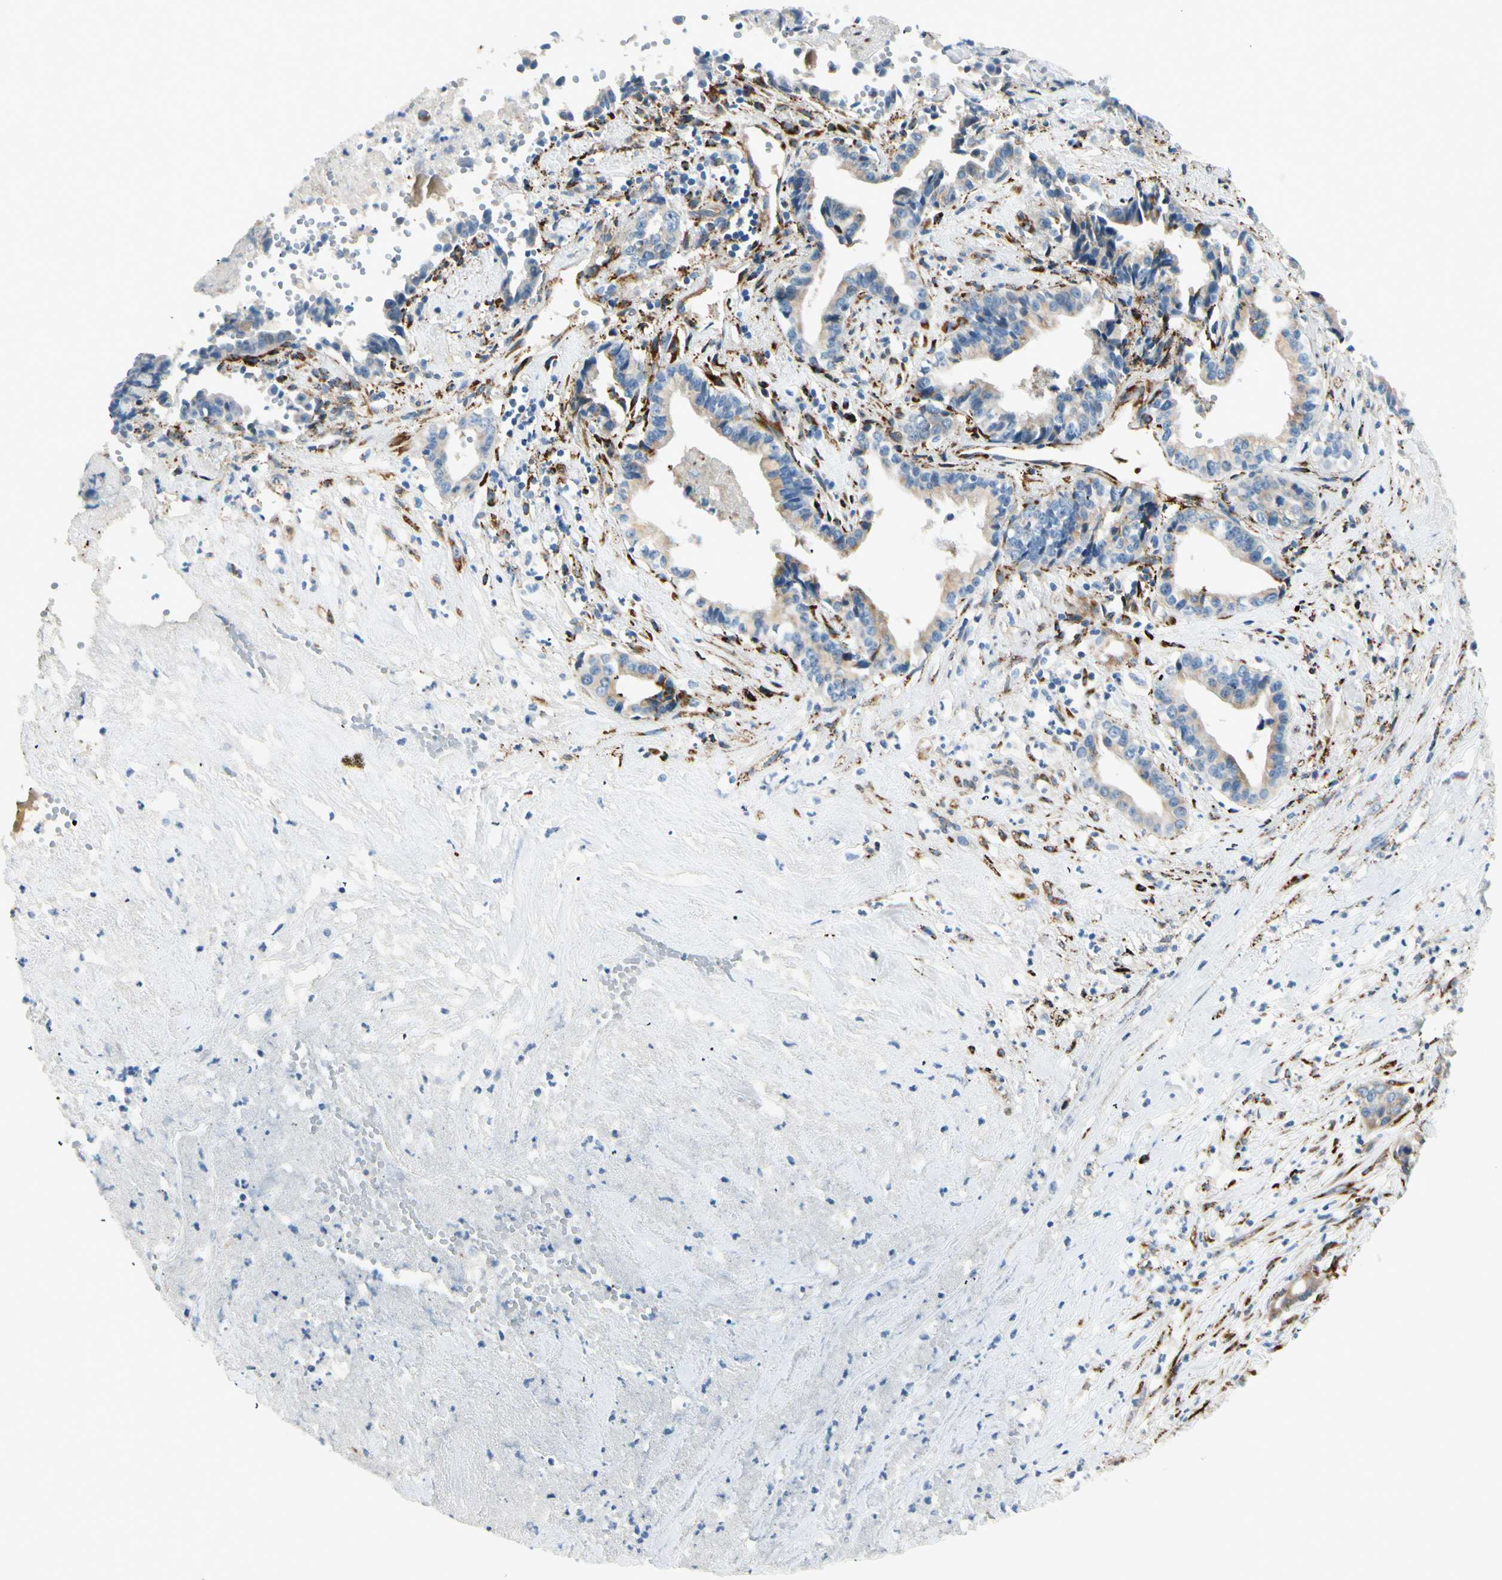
{"staining": {"intensity": "weak", "quantity": ">75%", "location": "cytoplasmic/membranous"}, "tissue": "liver cancer", "cell_type": "Tumor cells", "image_type": "cancer", "snomed": [{"axis": "morphology", "description": "Cholangiocarcinoma"}, {"axis": "topography", "description": "Liver"}], "caption": "Liver cholangiocarcinoma stained with DAB (3,3'-diaminobenzidine) immunohistochemistry (IHC) reveals low levels of weak cytoplasmic/membranous positivity in about >75% of tumor cells.", "gene": "FKBP7", "patient": {"sex": "female", "age": 61}}